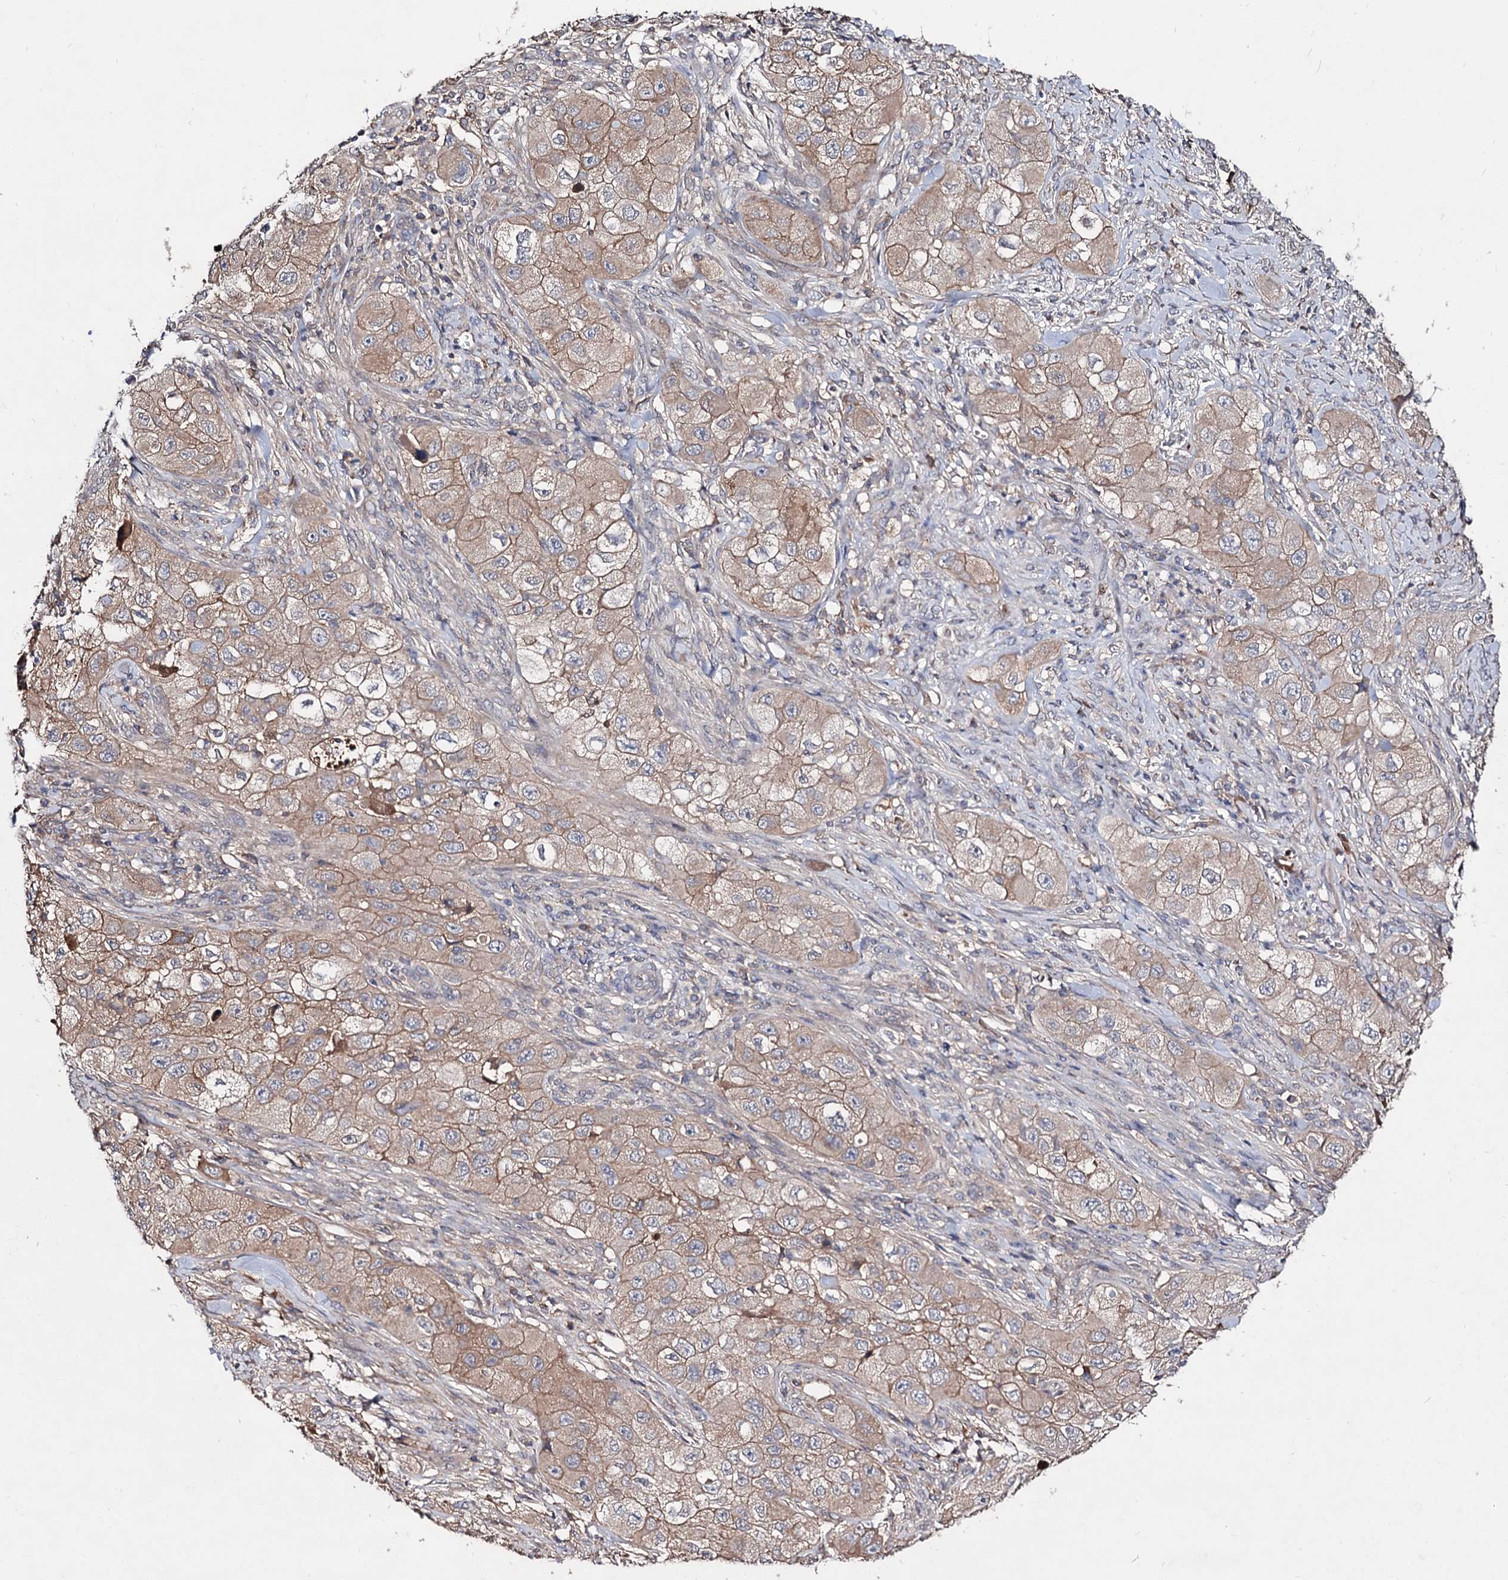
{"staining": {"intensity": "weak", "quantity": ">75%", "location": "cytoplasmic/membranous"}, "tissue": "skin cancer", "cell_type": "Tumor cells", "image_type": "cancer", "snomed": [{"axis": "morphology", "description": "Squamous cell carcinoma, NOS"}, {"axis": "topography", "description": "Skin"}, {"axis": "topography", "description": "Subcutis"}], "caption": "Skin squamous cell carcinoma stained with DAB IHC exhibits low levels of weak cytoplasmic/membranous staining in about >75% of tumor cells.", "gene": "ARFIP2", "patient": {"sex": "male", "age": 73}}